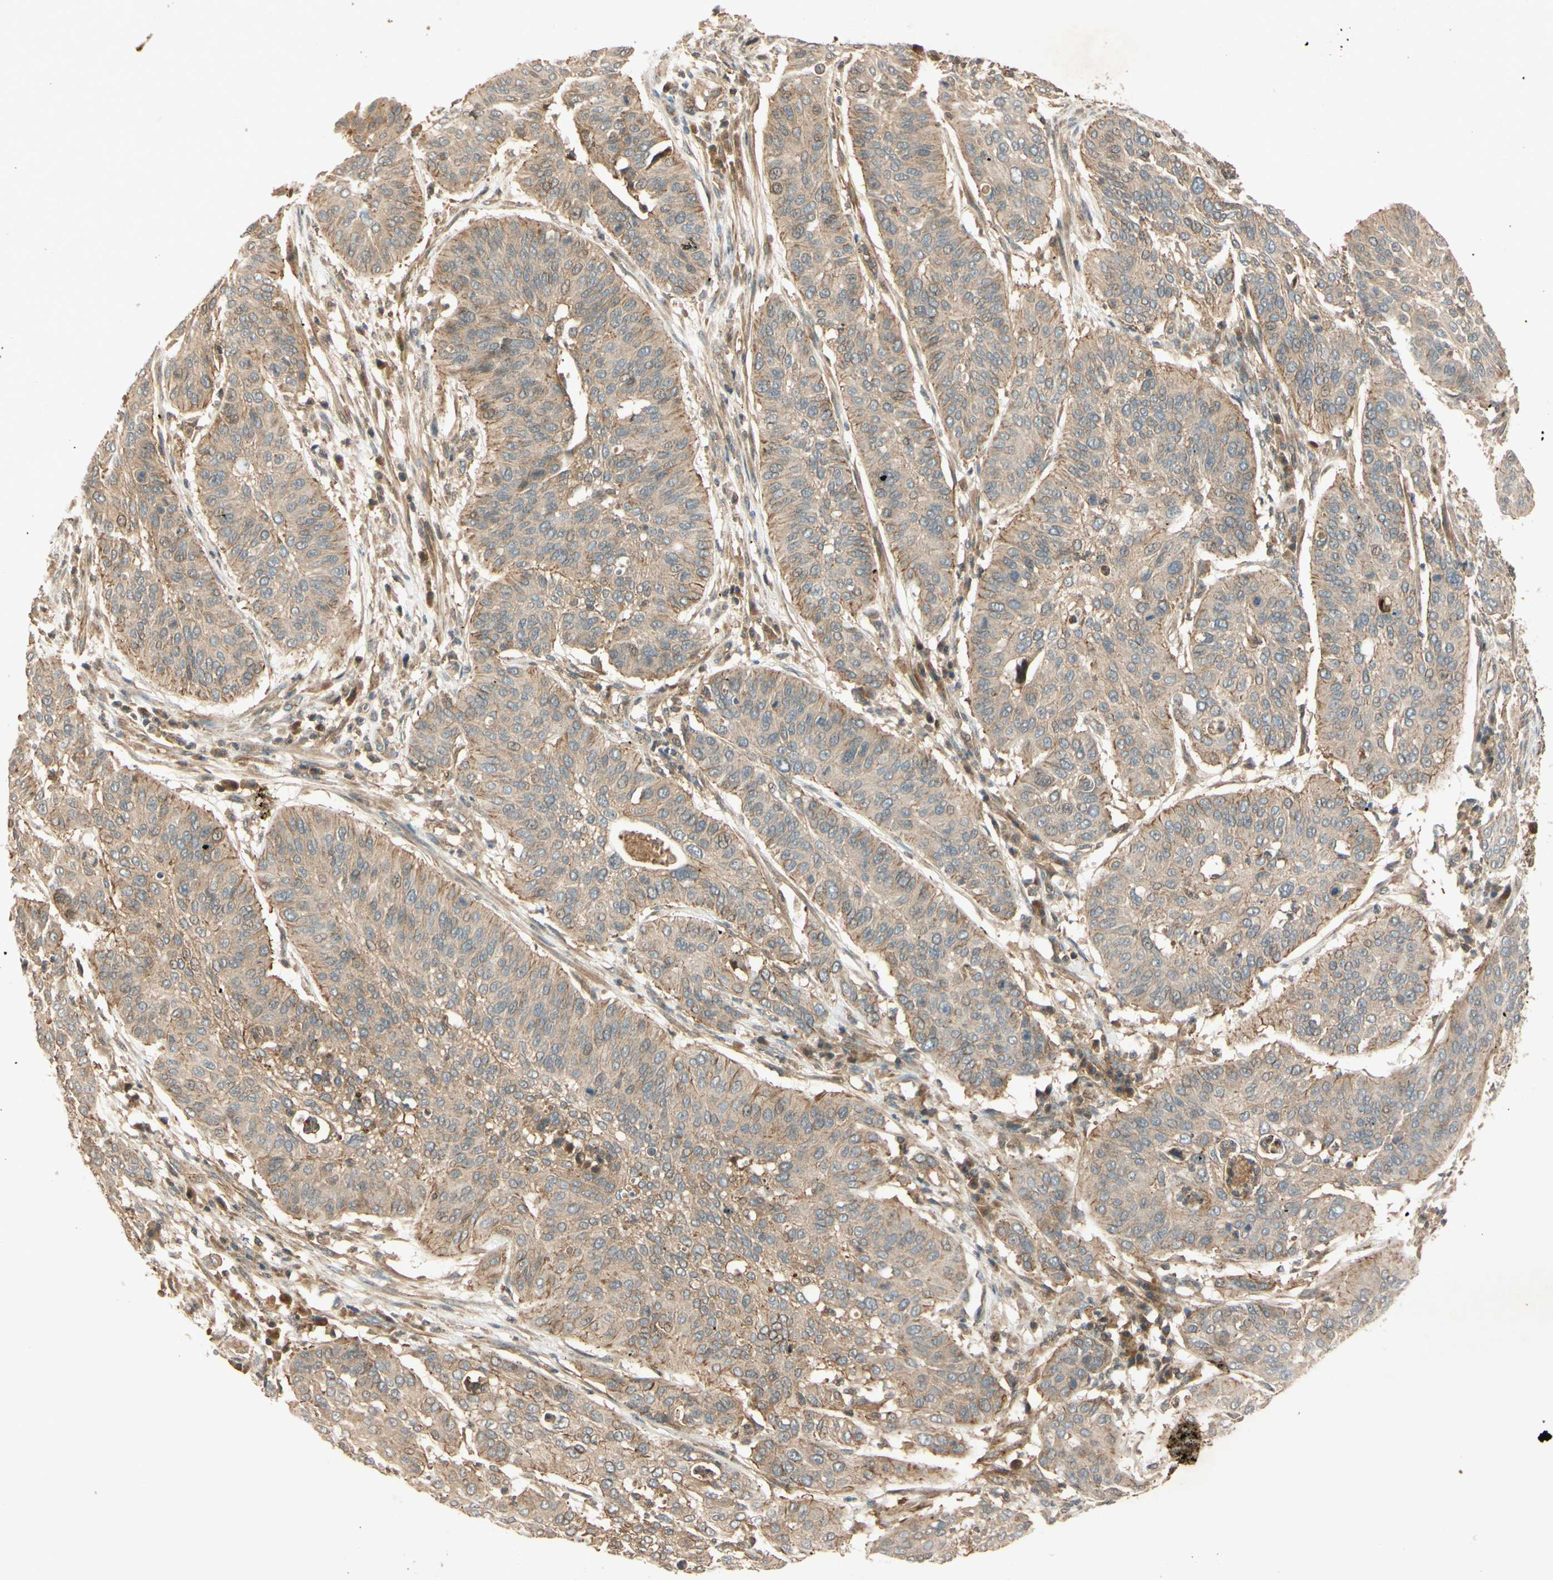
{"staining": {"intensity": "weak", "quantity": ">75%", "location": "cytoplasmic/membranous"}, "tissue": "cervical cancer", "cell_type": "Tumor cells", "image_type": "cancer", "snomed": [{"axis": "morphology", "description": "Squamous cell carcinoma, NOS"}, {"axis": "topography", "description": "Cervix"}], "caption": "Weak cytoplasmic/membranous expression for a protein is appreciated in approximately >75% of tumor cells of cervical cancer using IHC.", "gene": "EPHA8", "patient": {"sex": "female", "age": 39}}